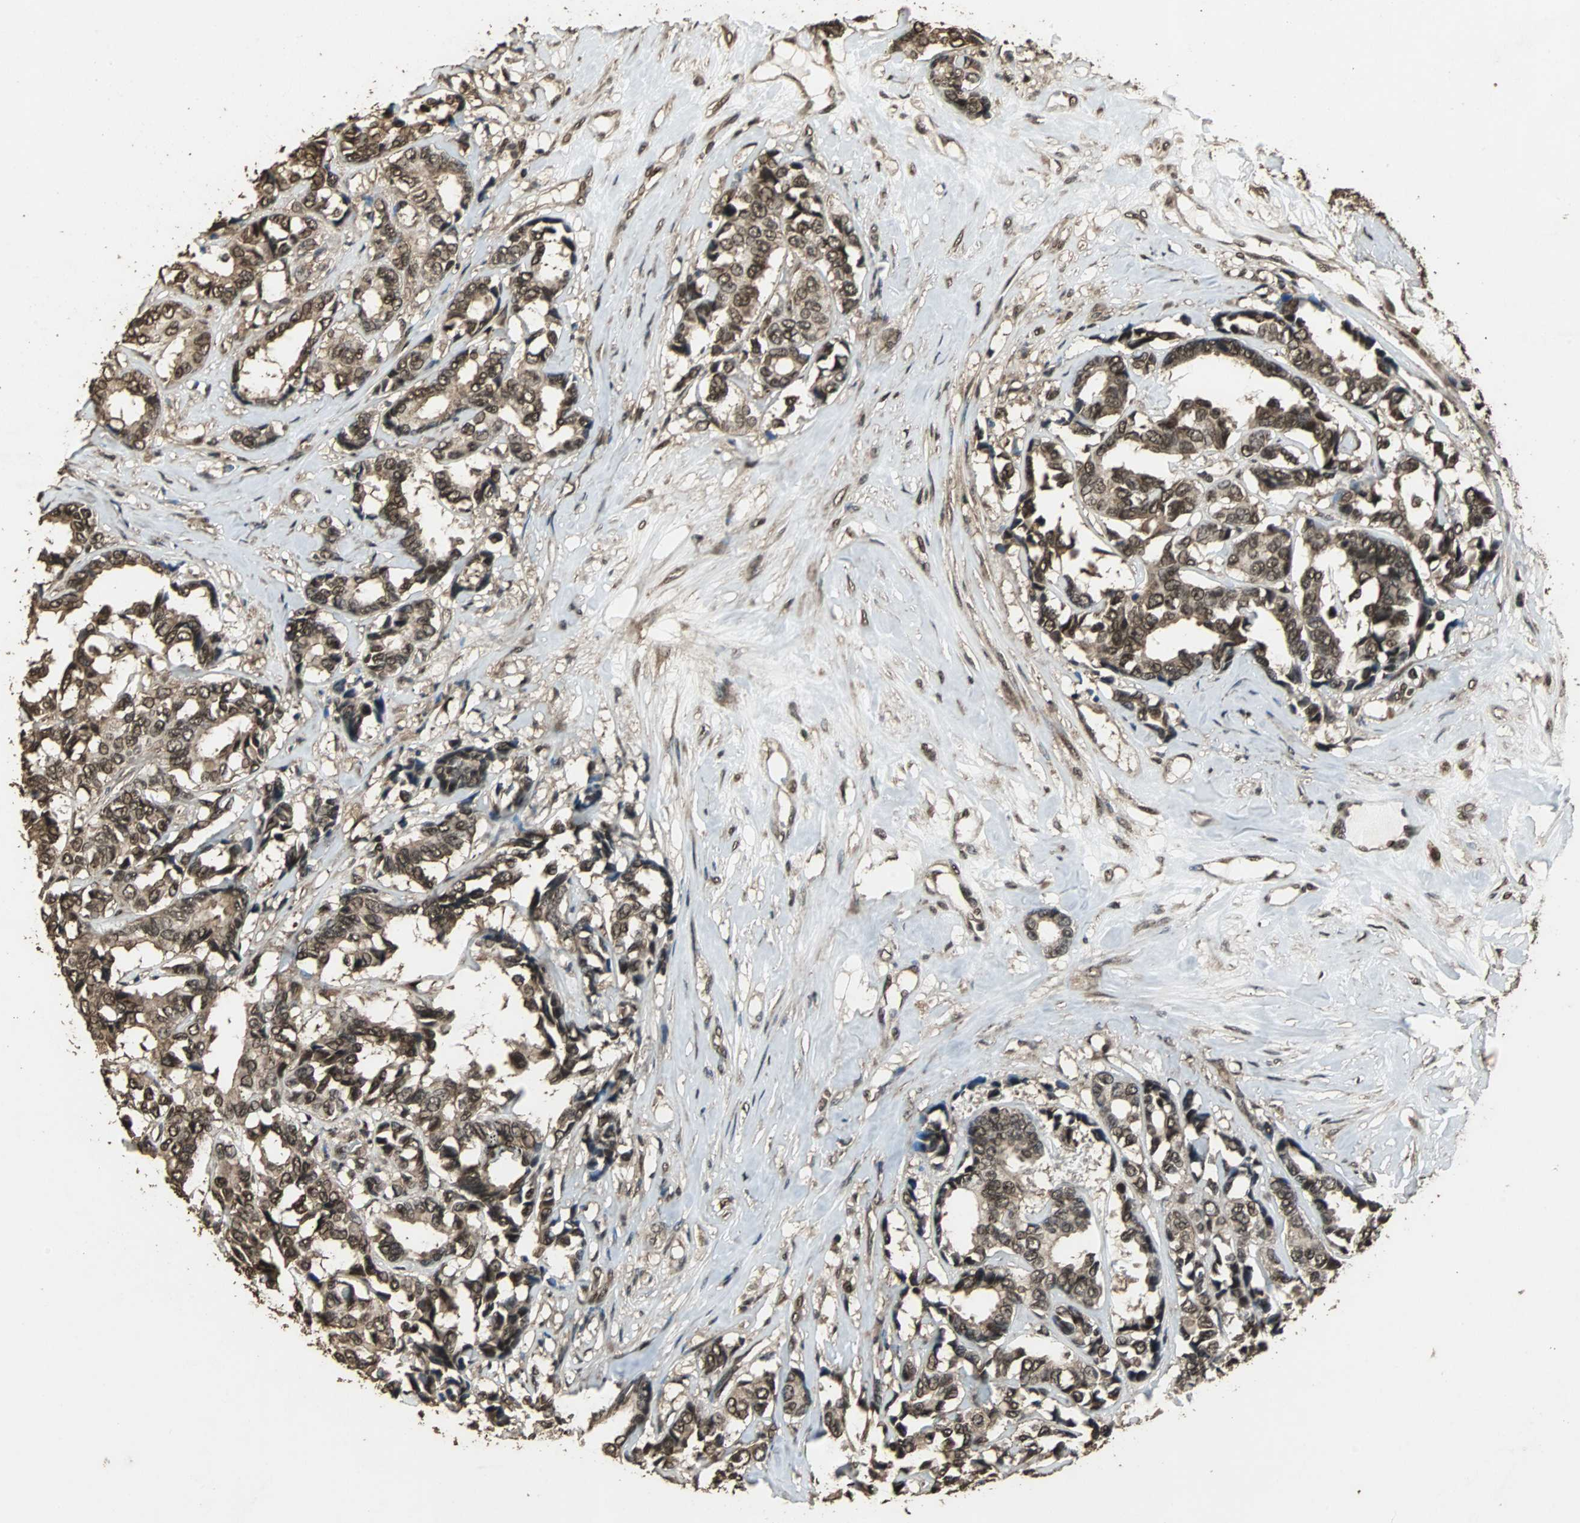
{"staining": {"intensity": "strong", "quantity": ">75%", "location": "cytoplasmic/membranous,nuclear"}, "tissue": "breast cancer", "cell_type": "Tumor cells", "image_type": "cancer", "snomed": [{"axis": "morphology", "description": "Duct carcinoma"}, {"axis": "topography", "description": "Breast"}], "caption": "This is an image of immunohistochemistry (IHC) staining of breast cancer (invasive ductal carcinoma), which shows strong expression in the cytoplasmic/membranous and nuclear of tumor cells.", "gene": "ZNF18", "patient": {"sex": "female", "age": 87}}